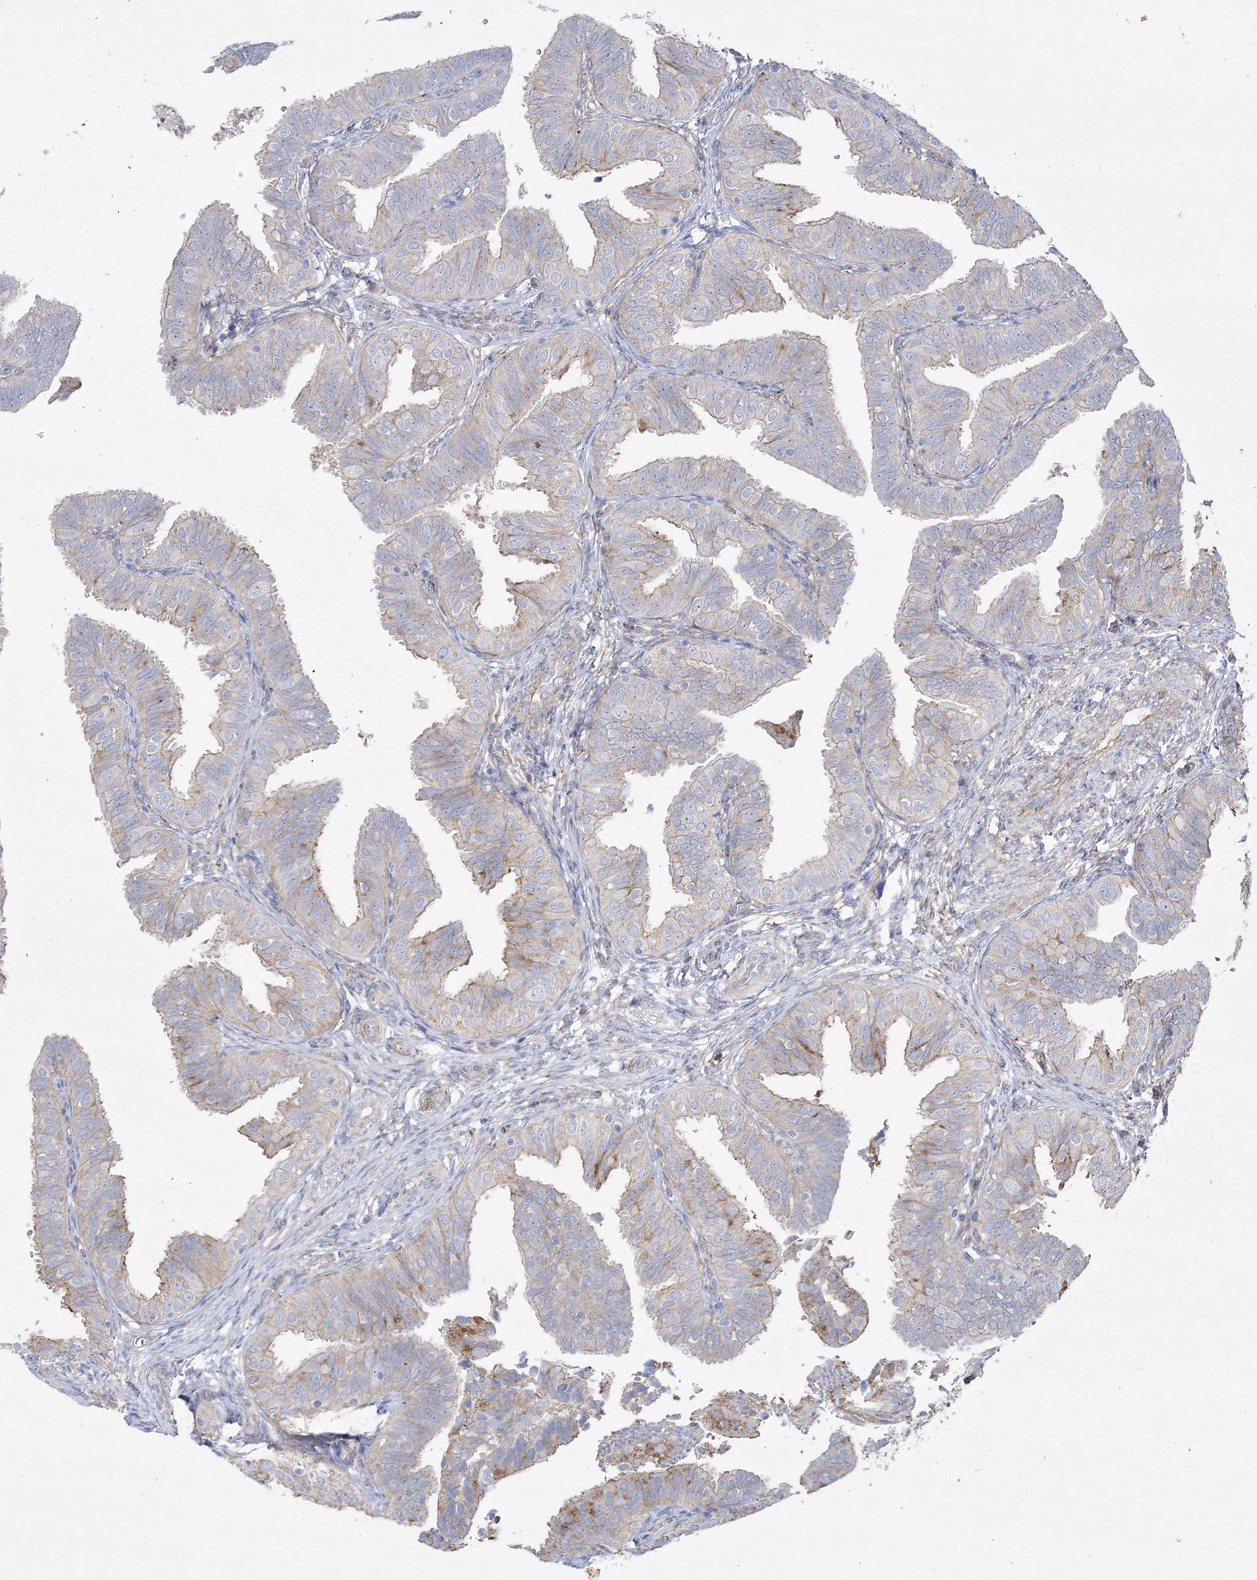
{"staining": {"intensity": "moderate", "quantity": "25%-75%", "location": "cytoplasmic/membranous"}, "tissue": "fallopian tube", "cell_type": "Glandular cells", "image_type": "normal", "snomed": [{"axis": "morphology", "description": "Normal tissue, NOS"}, {"axis": "topography", "description": "Fallopian tube"}], "caption": "The histopathology image demonstrates immunohistochemical staining of unremarkable fallopian tube. There is moderate cytoplasmic/membranous staining is present in approximately 25%-75% of glandular cells.", "gene": "NAA40", "patient": {"sex": "female", "age": 35}}